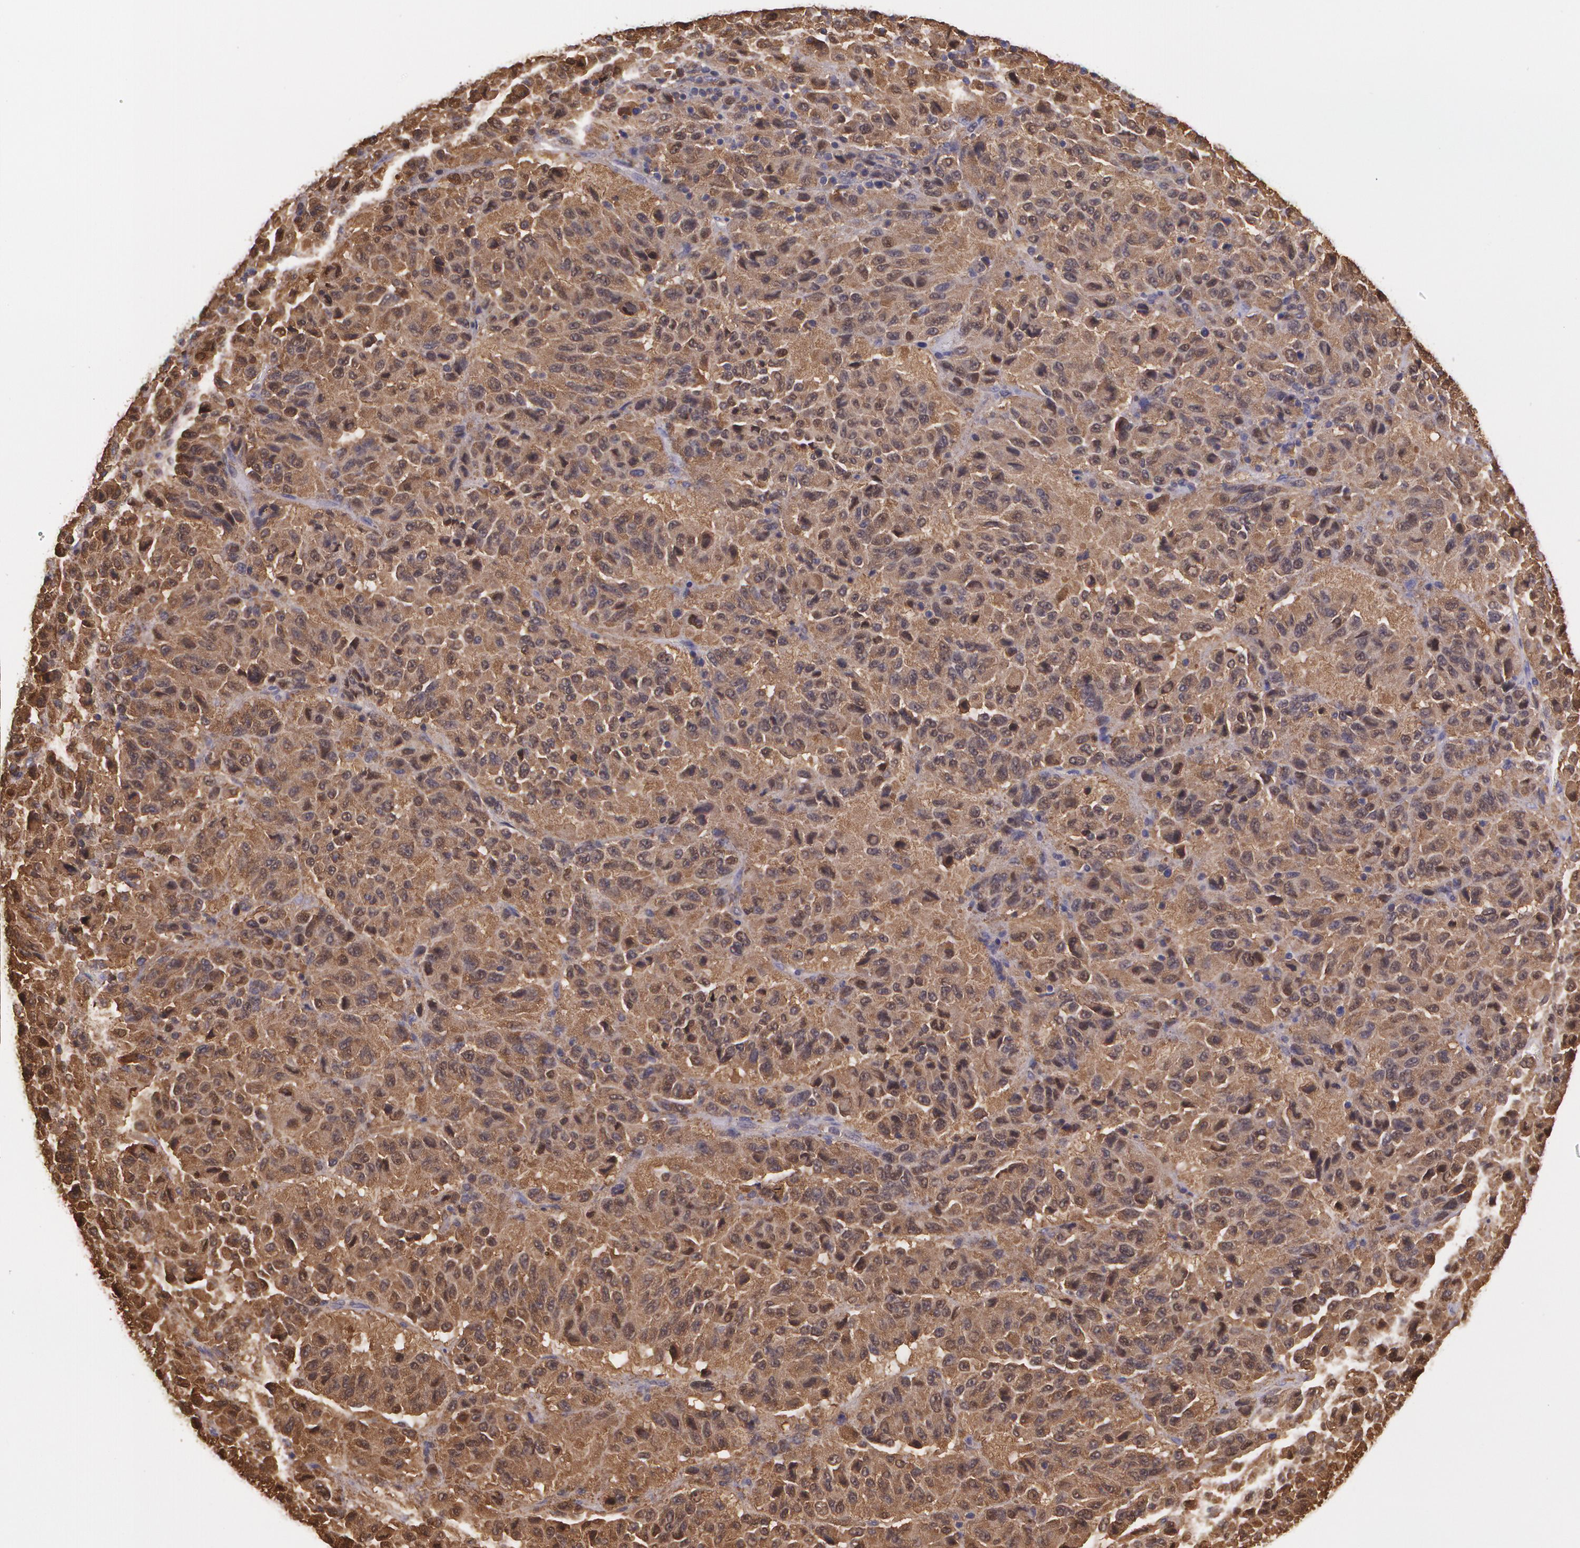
{"staining": {"intensity": "strong", "quantity": ">75%", "location": "cytoplasmic/membranous"}, "tissue": "melanoma", "cell_type": "Tumor cells", "image_type": "cancer", "snomed": [{"axis": "morphology", "description": "Malignant melanoma, Metastatic site"}, {"axis": "topography", "description": "Lung"}], "caption": "Immunohistochemical staining of melanoma displays high levels of strong cytoplasmic/membranous protein positivity in about >75% of tumor cells. Nuclei are stained in blue.", "gene": "HSPH1", "patient": {"sex": "male", "age": 64}}